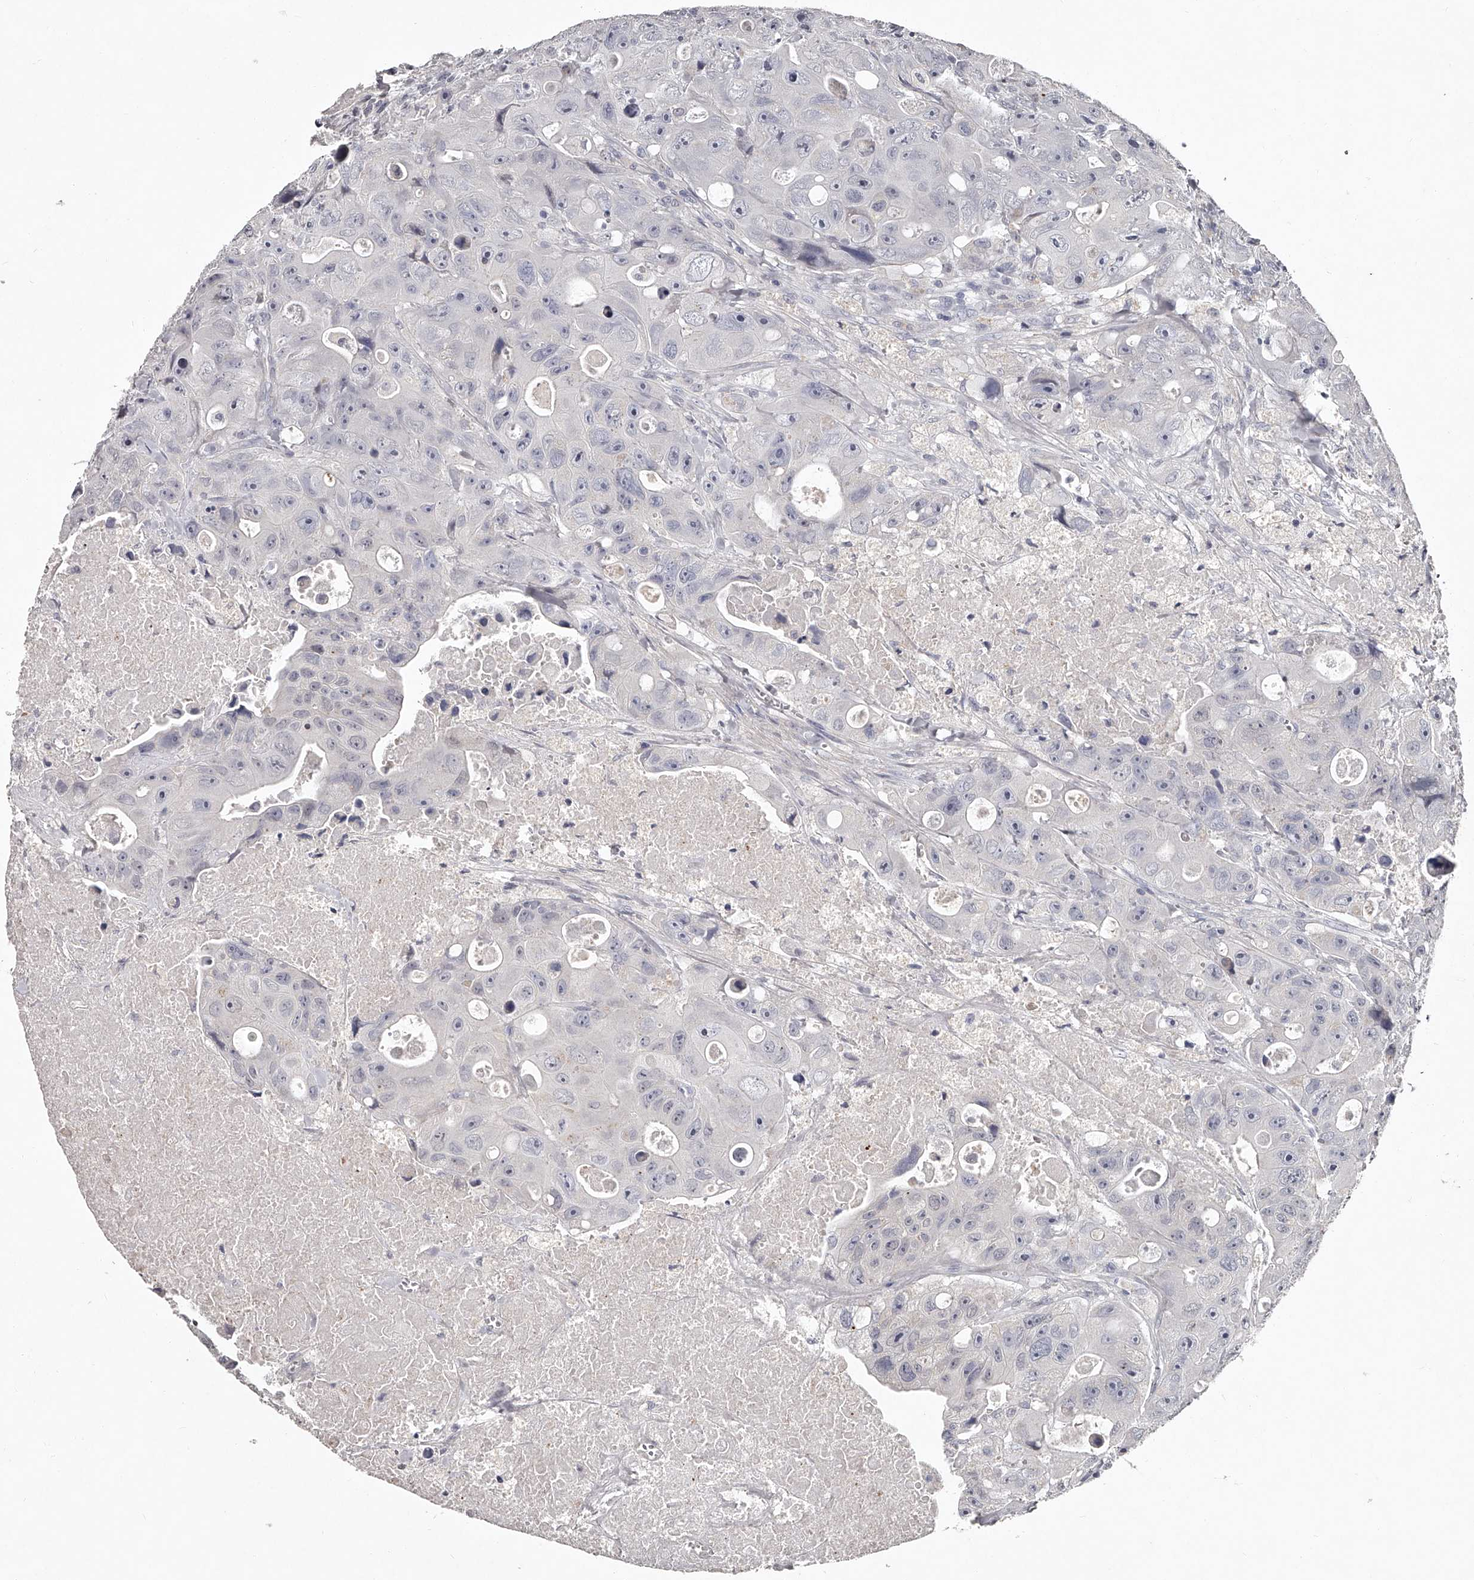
{"staining": {"intensity": "negative", "quantity": "none", "location": "none"}, "tissue": "colorectal cancer", "cell_type": "Tumor cells", "image_type": "cancer", "snomed": [{"axis": "morphology", "description": "Adenocarcinoma, NOS"}, {"axis": "topography", "description": "Colon"}], "caption": "DAB (3,3'-diaminobenzidine) immunohistochemical staining of colorectal adenocarcinoma demonstrates no significant positivity in tumor cells.", "gene": "NT5DC1", "patient": {"sex": "female", "age": 46}}